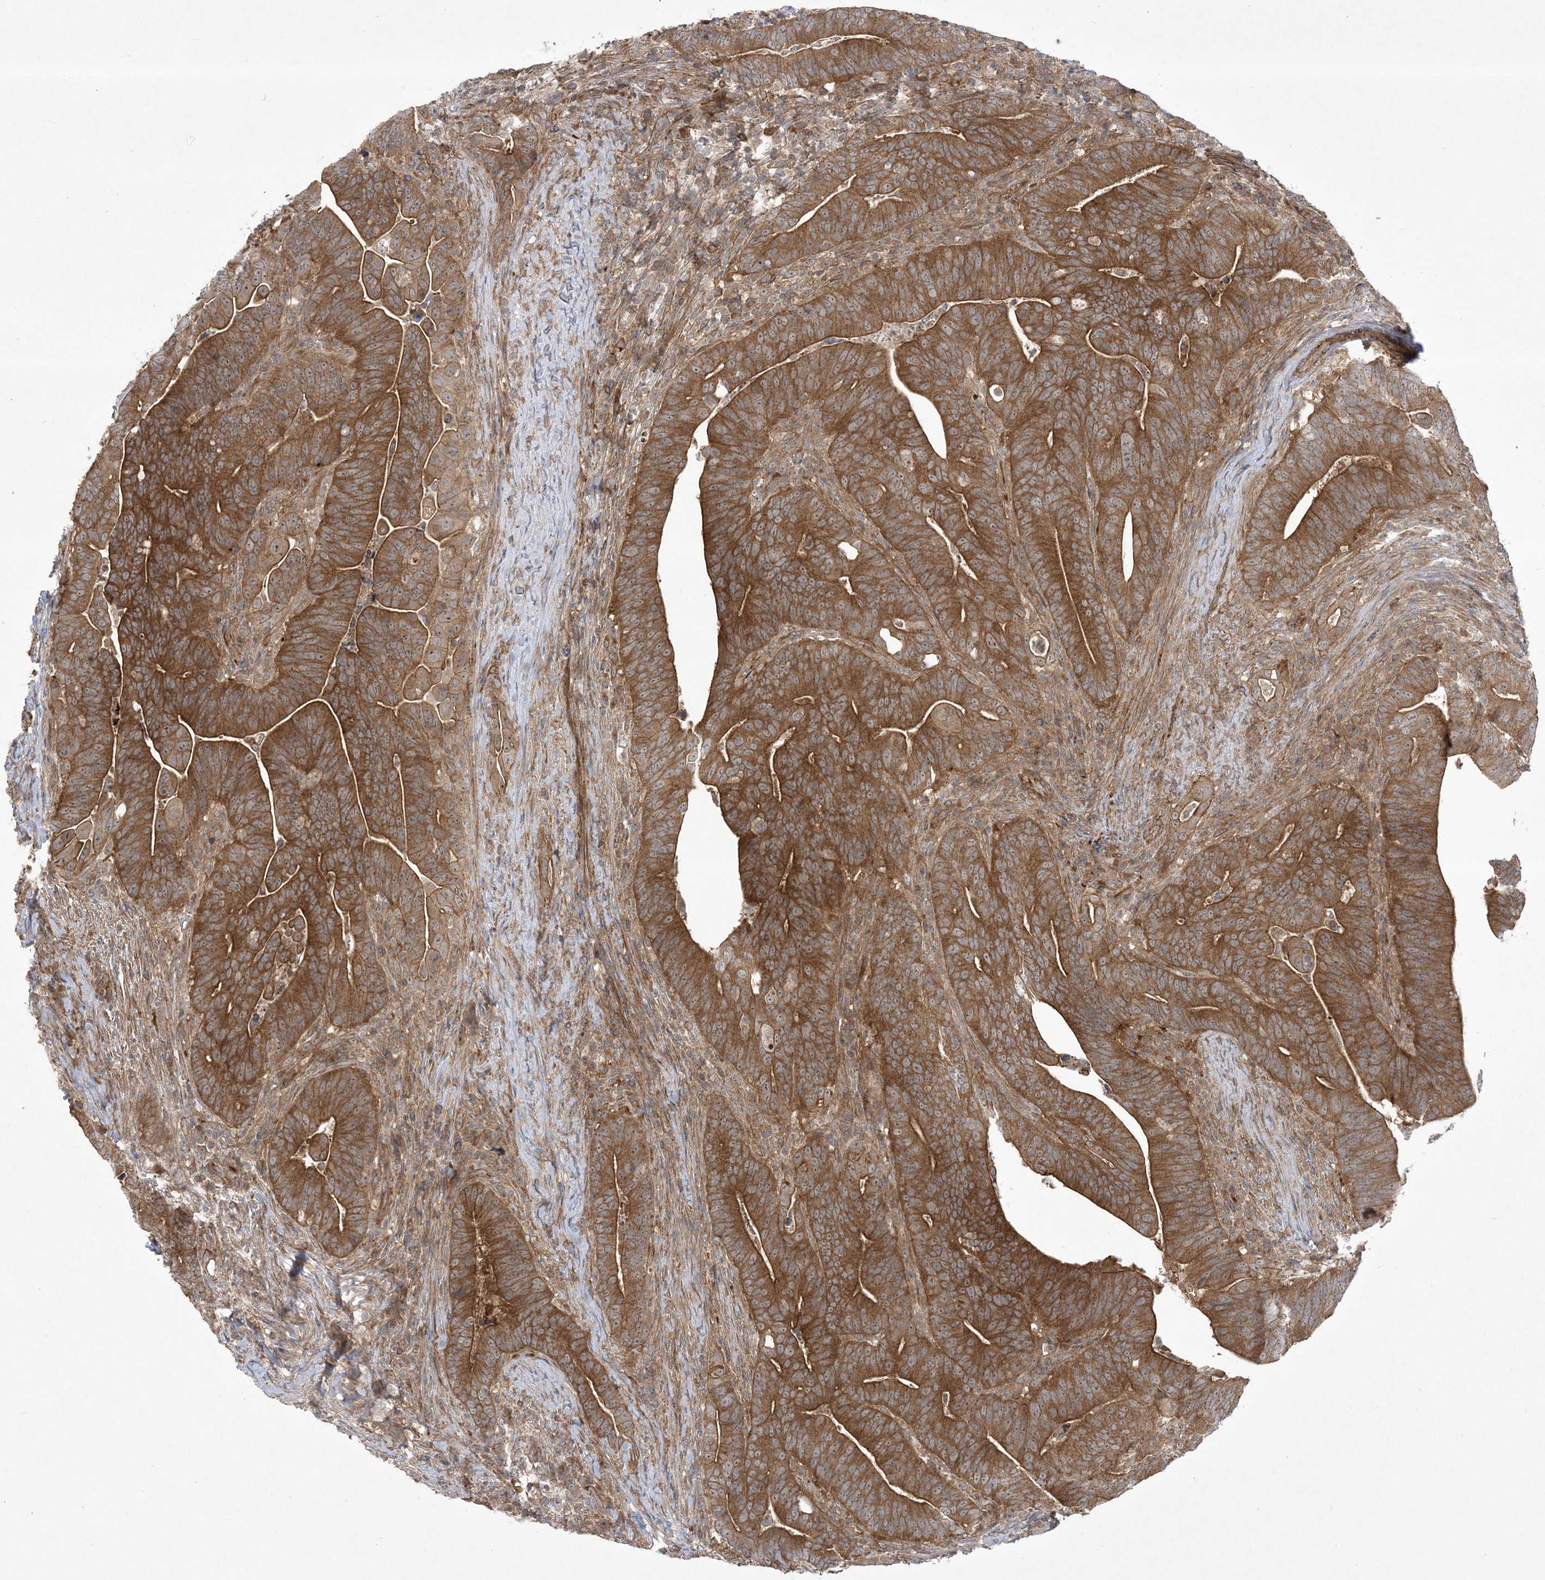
{"staining": {"intensity": "strong", "quantity": ">75%", "location": "cytoplasmic/membranous"}, "tissue": "colorectal cancer", "cell_type": "Tumor cells", "image_type": "cancer", "snomed": [{"axis": "morphology", "description": "Adenocarcinoma, NOS"}, {"axis": "topography", "description": "Colon"}], "caption": "This is a histology image of immunohistochemistry staining of colorectal cancer (adenocarcinoma), which shows strong positivity in the cytoplasmic/membranous of tumor cells.", "gene": "SOGA3", "patient": {"sex": "female", "age": 66}}